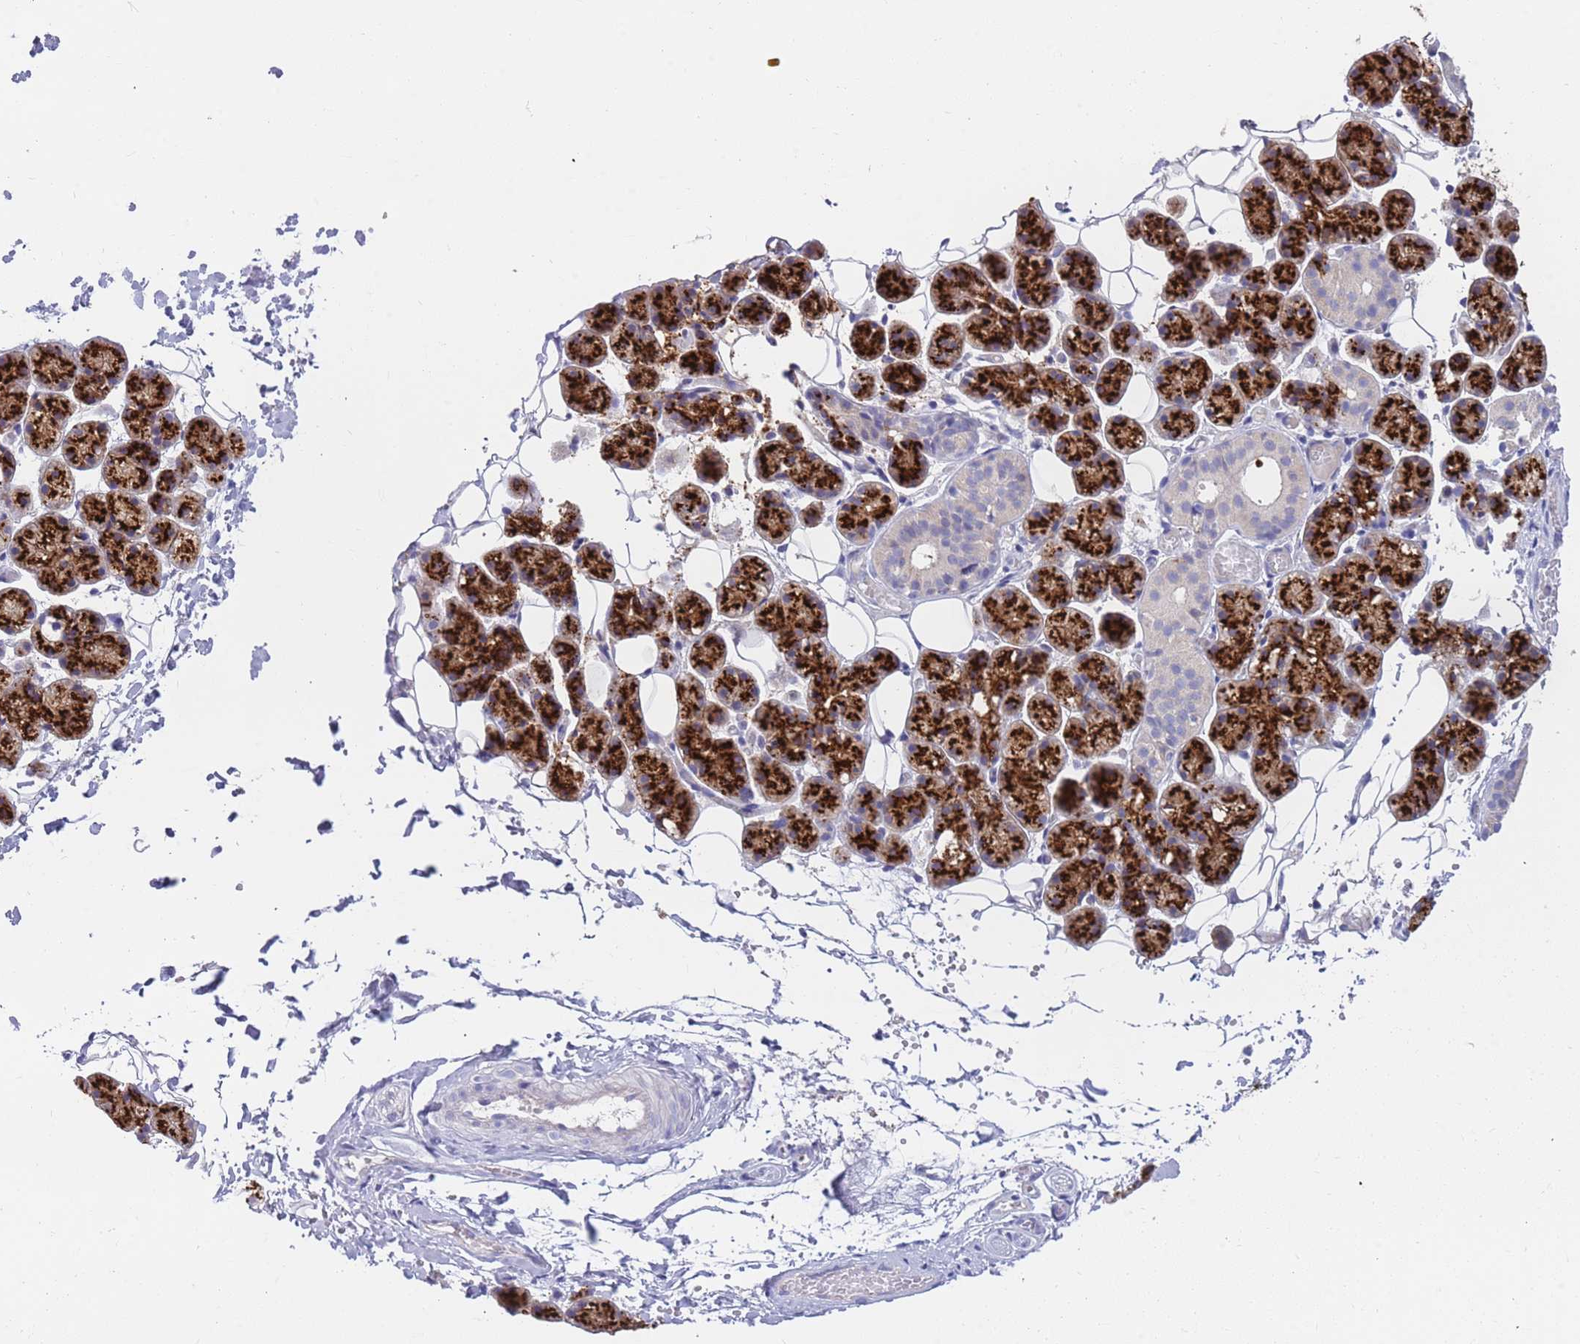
{"staining": {"intensity": "strong", "quantity": ">75%", "location": "cytoplasmic/membranous"}, "tissue": "salivary gland", "cell_type": "Glandular cells", "image_type": "normal", "snomed": [{"axis": "morphology", "description": "Normal tissue, NOS"}, {"axis": "topography", "description": "Salivary gland"}], "caption": "Salivary gland was stained to show a protein in brown. There is high levels of strong cytoplasmic/membranous expression in about >75% of glandular cells. Immunohistochemistry stains the protein in brown and the nuclei are stained blue.", "gene": "BORCS5", "patient": {"sex": "female", "age": 33}}